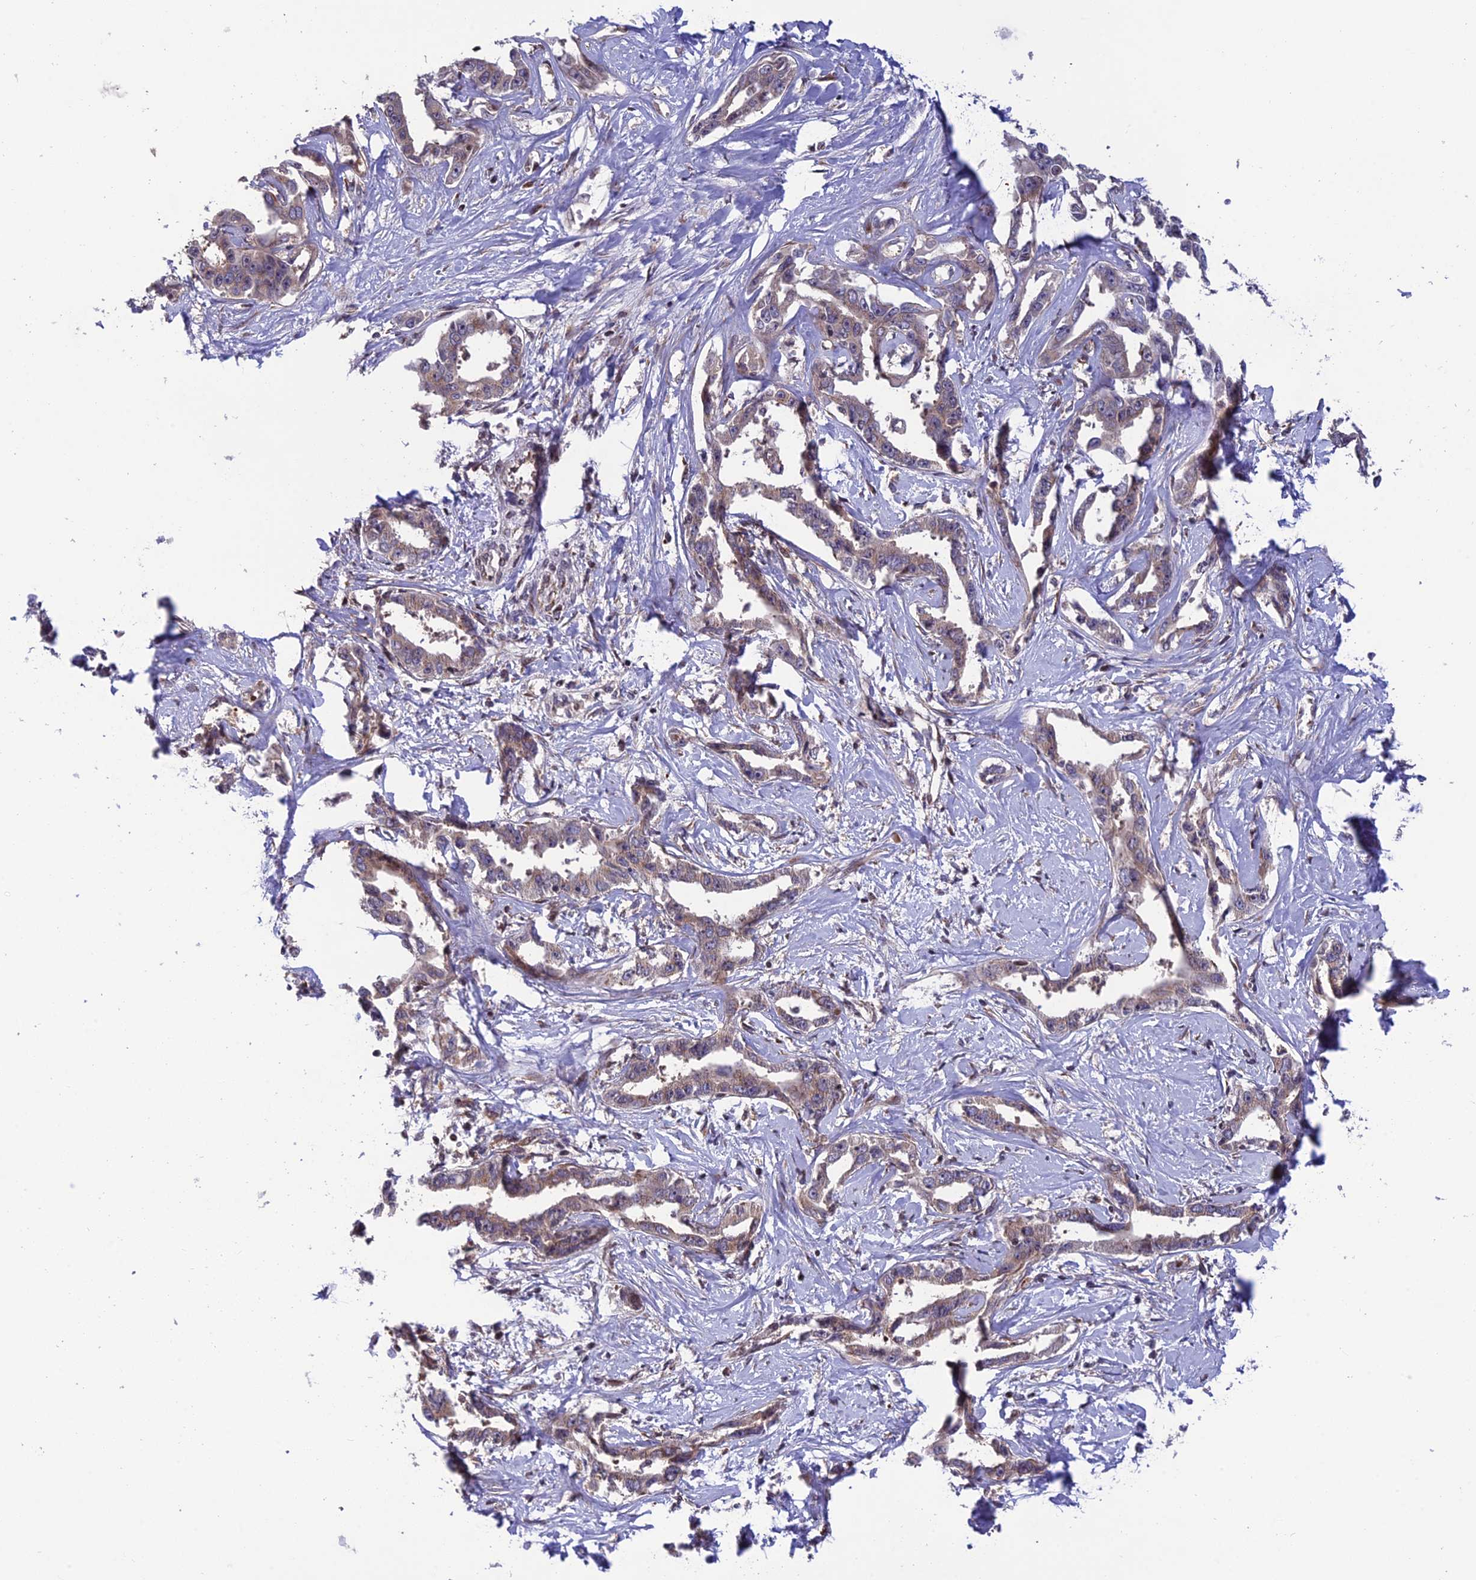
{"staining": {"intensity": "weak", "quantity": "25%-75%", "location": "cytoplasmic/membranous"}, "tissue": "liver cancer", "cell_type": "Tumor cells", "image_type": "cancer", "snomed": [{"axis": "morphology", "description": "Cholangiocarcinoma"}, {"axis": "topography", "description": "Liver"}], "caption": "A high-resolution histopathology image shows immunohistochemistry staining of cholangiocarcinoma (liver), which displays weak cytoplasmic/membranous positivity in about 25%-75% of tumor cells.", "gene": "SMIM7", "patient": {"sex": "male", "age": 59}}